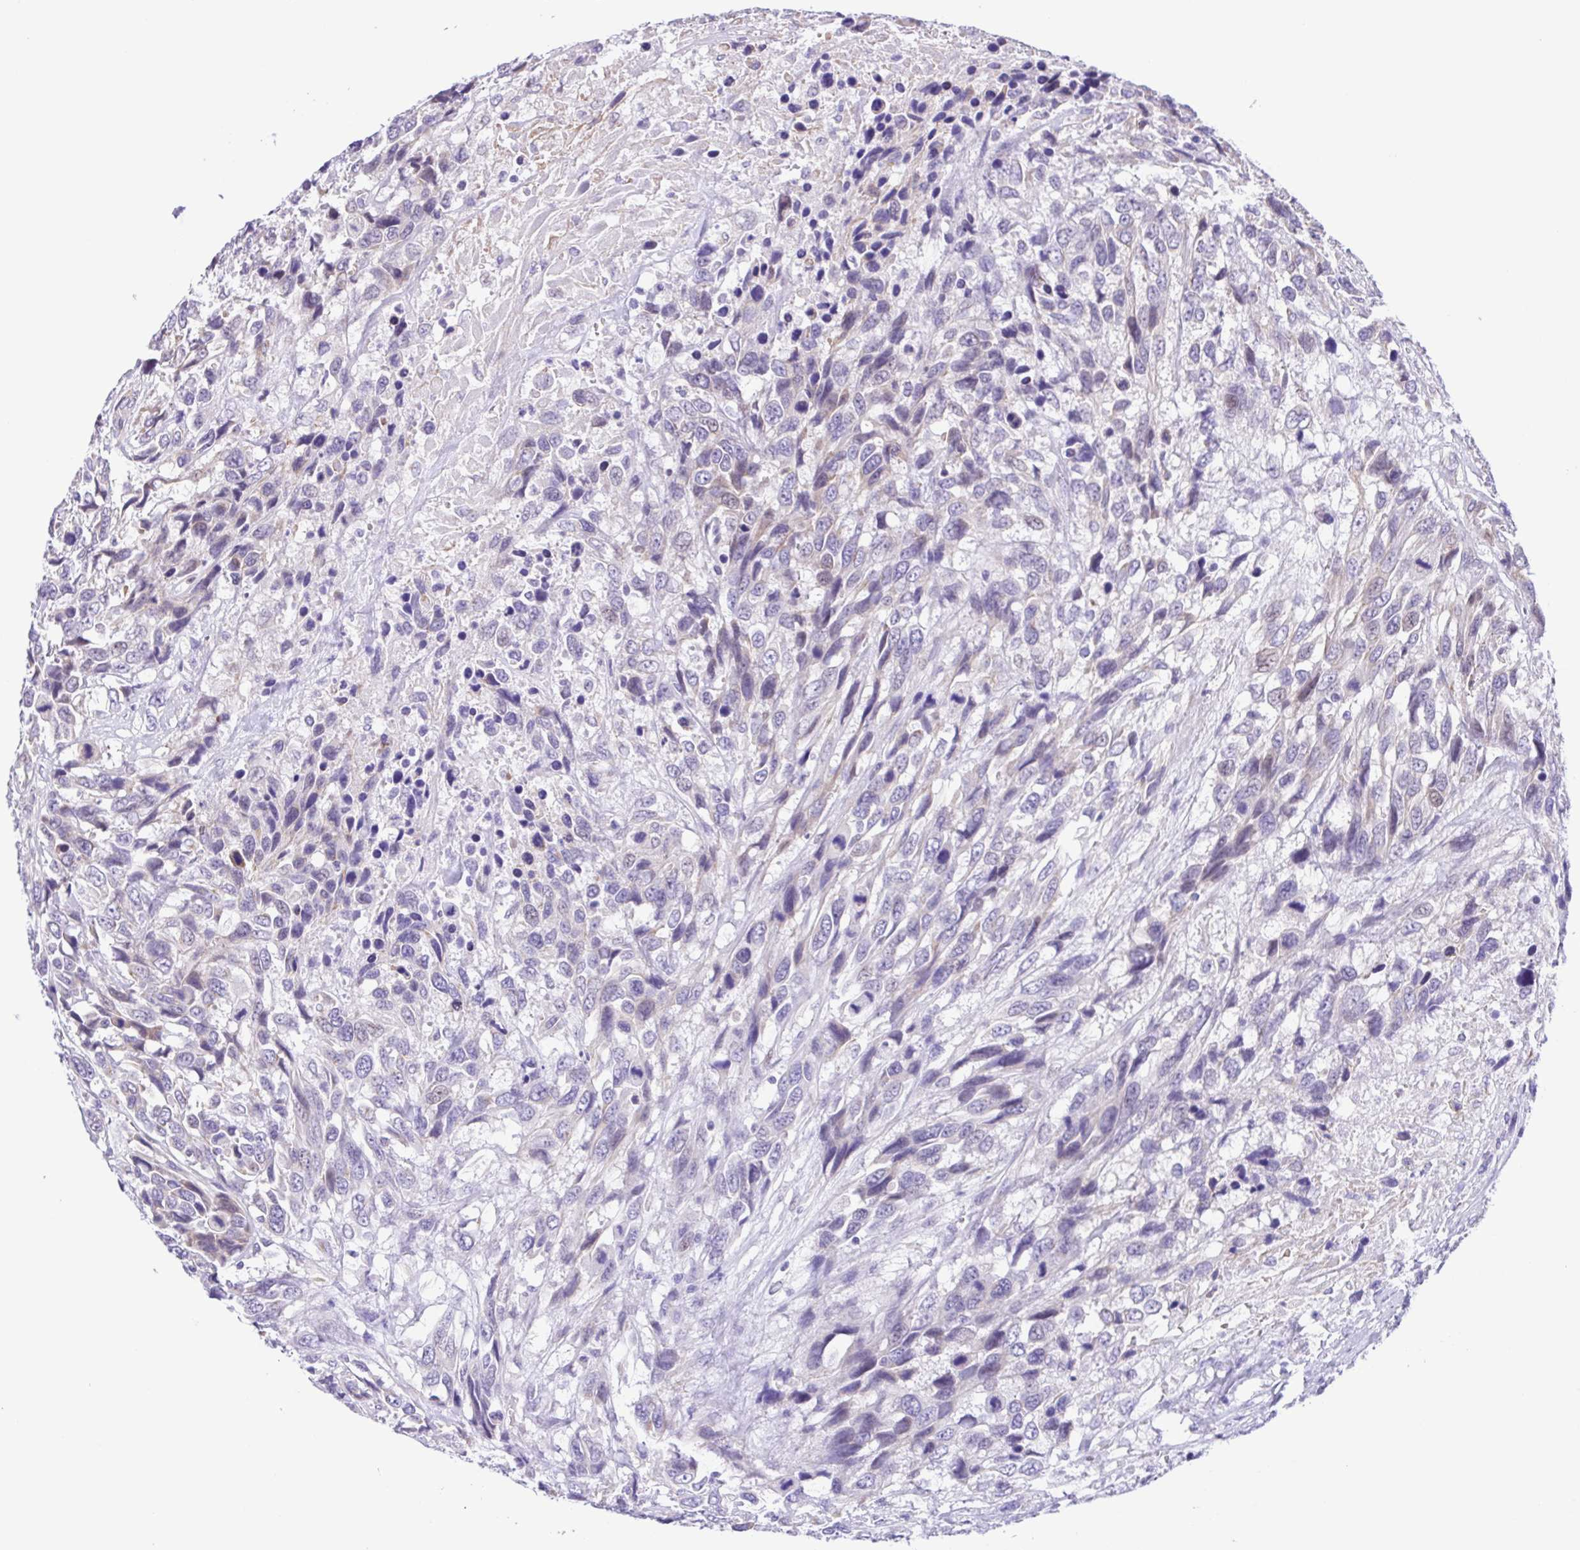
{"staining": {"intensity": "negative", "quantity": "none", "location": "none"}, "tissue": "urothelial cancer", "cell_type": "Tumor cells", "image_type": "cancer", "snomed": [{"axis": "morphology", "description": "Urothelial carcinoma, High grade"}, {"axis": "topography", "description": "Urinary bladder"}], "caption": "Photomicrograph shows no protein positivity in tumor cells of high-grade urothelial carcinoma tissue.", "gene": "TGM3", "patient": {"sex": "female", "age": 70}}